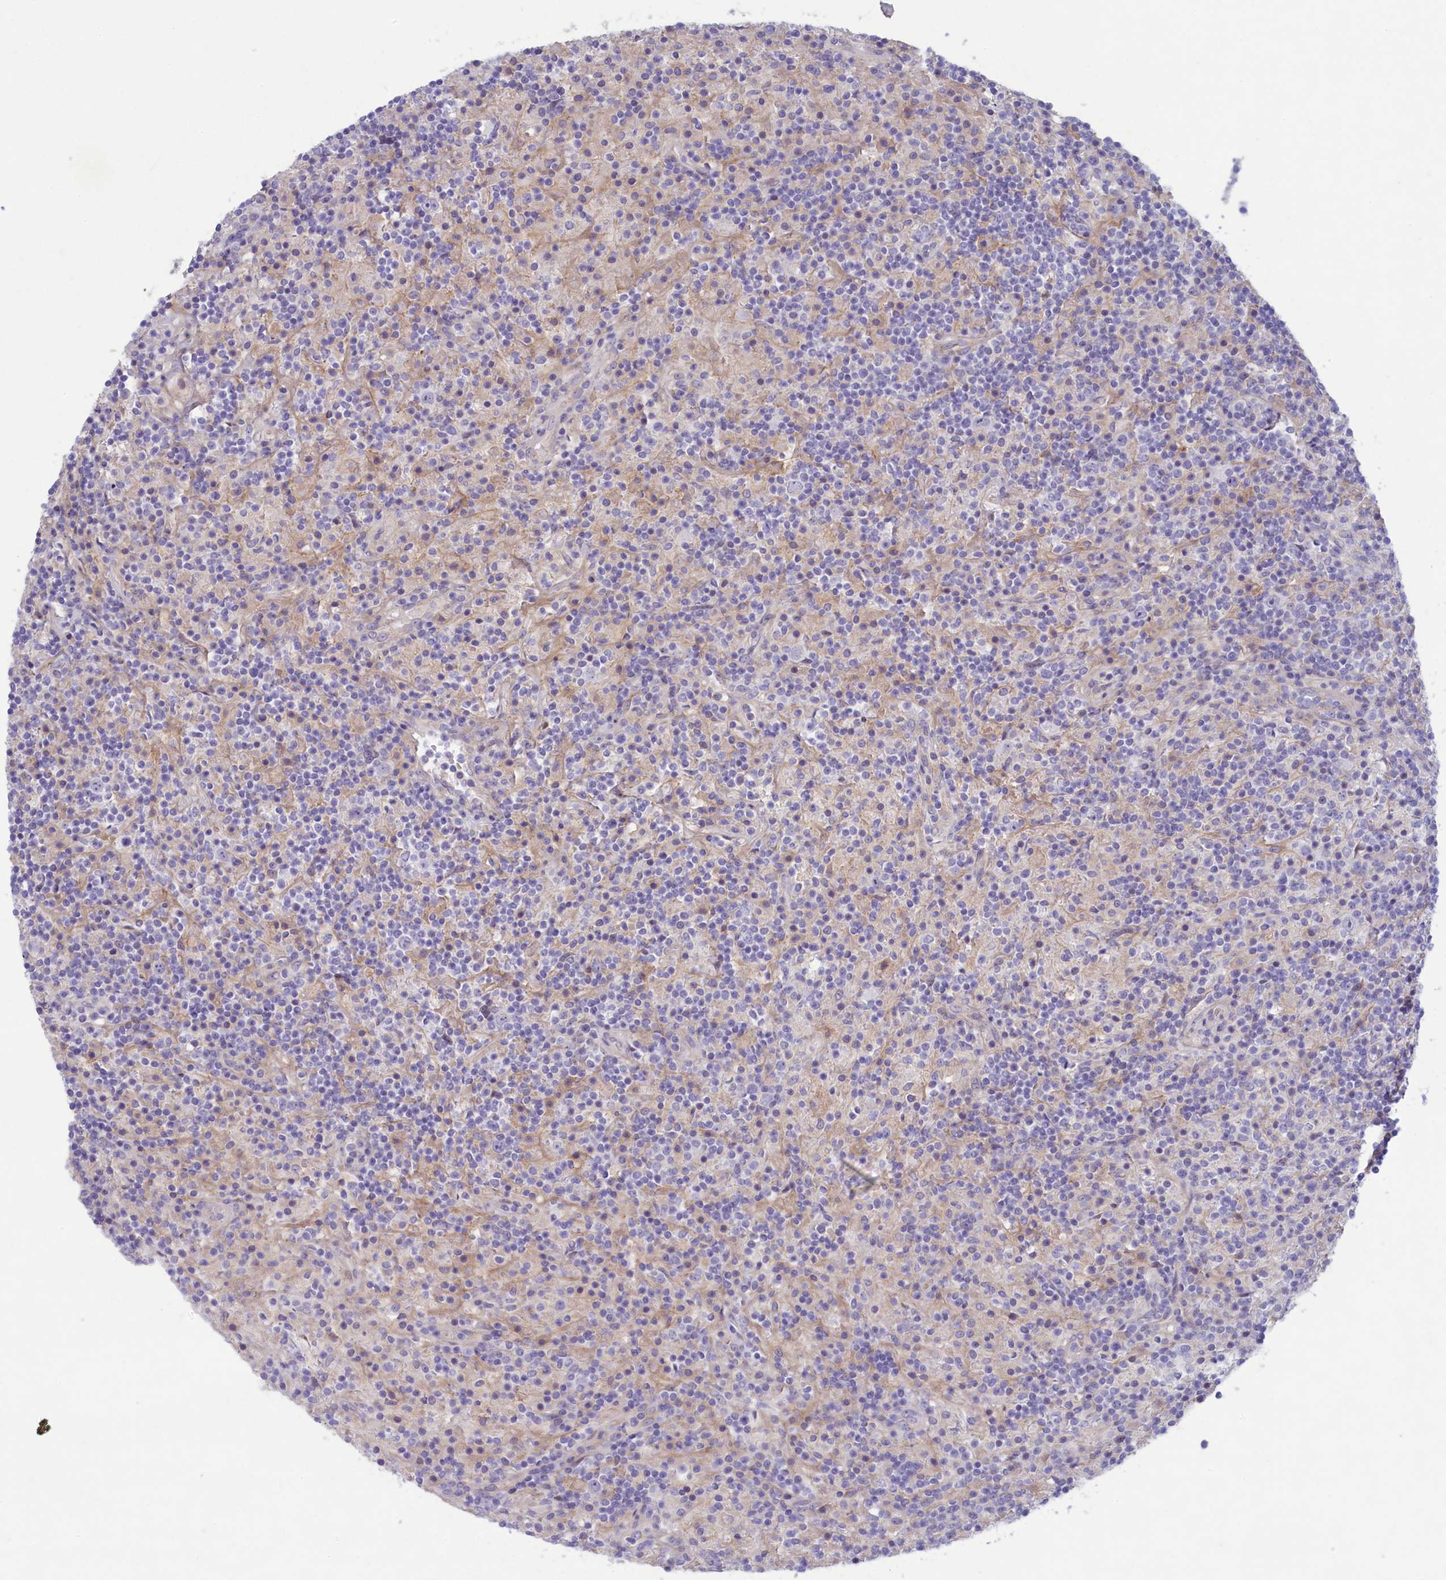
{"staining": {"intensity": "negative", "quantity": "none", "location": "none"}, "tissue": "lymphoma", "cell_type": "Tumor cells", "image_type": "cancer", "snomed": [{"axis": "morphology", "description": "Hodgkin's disease, NOS"}, {"axis": "topography", "description": "Lymph node"}], "caption": "High magnification brightfield microscopy of lymphoma stained with DAB (3,3'-diaminobenzidine) (brown) and counterstained with hematoxylin (blue): tumor cells show no significant positivity.", "gene": "PLEKHG6", "patient": {"sex": "male", "age": 70}}